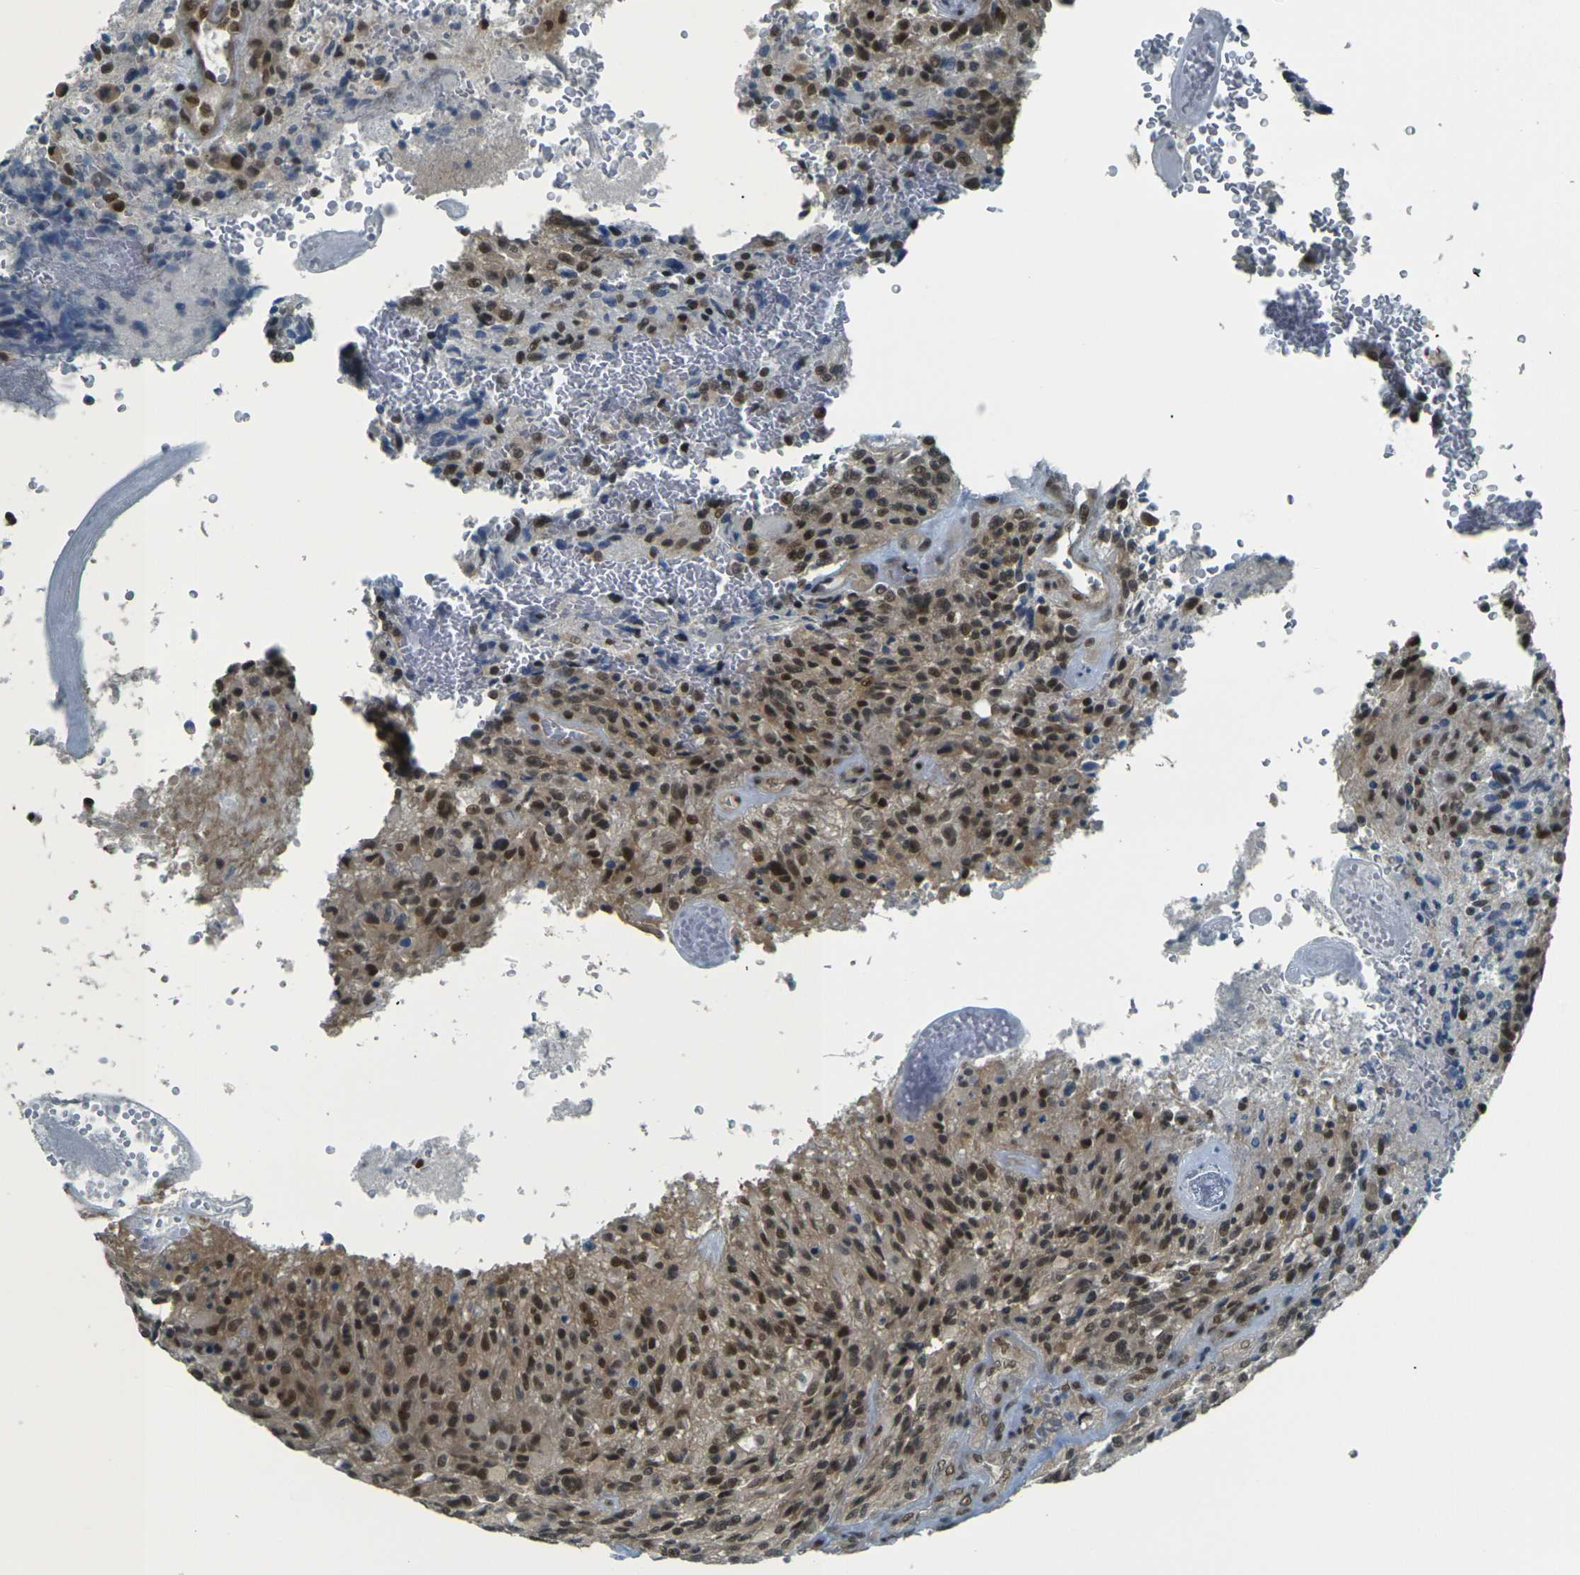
{"staining": {"intensity": "moderate", "quantity": ">75%", "location": "cytoplasmic/membranous,nuclear"}, "tissue": "glioma", "cell_type": "Tumor cells", "image_type": "cancer", "snomed": [{"axis": "morphology", "description": "Normal tissue, NOS"}, {"axis": "morphology", "description": "Glioma, malignant, High grade"}, {"axis": "topography", "description": "Cerebral cortex"}], "caption": "A medium amount of moderate cytoplasmic/membranous and nuclear positivity is present in about >75% of tumor cells in malignant high-grade glioma tissue.", "gene": "NHEJ1", "patient": {"sex": "male", "age": 56}}